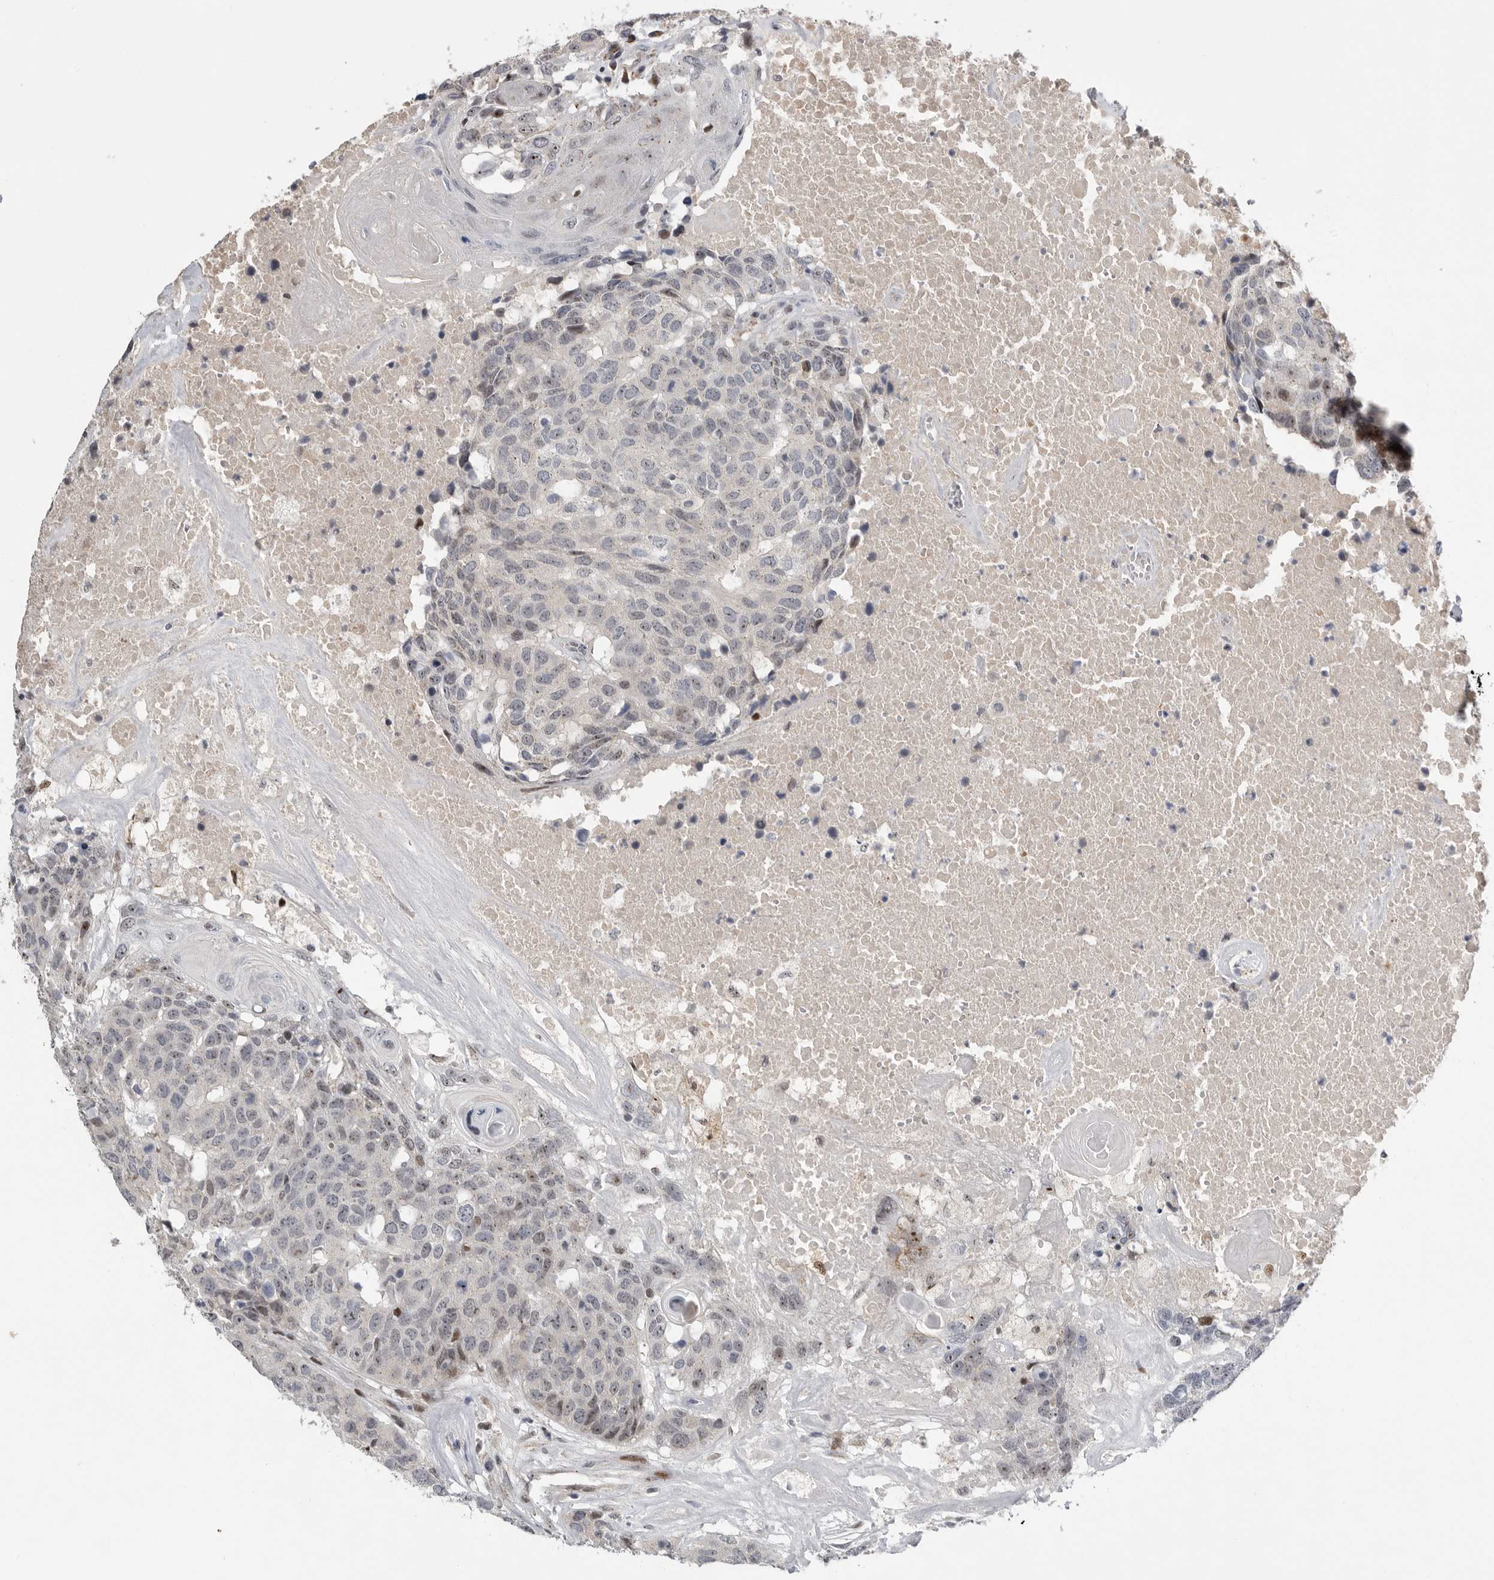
{"staining": {"intensity": "weak", "quantity": "<25%", "location": "nuclear"}, "tissue": "head and neck cancer", "cell_type": "Tumor cells", "image_type": "cancer", "snomed": [{"axis": "morphology", "description": "Squamous cell carcinoma, NOS"}, {"axis": "topography", "description": "Head-Neck"}], "caption": "High power microscopy micrograph of an immunohistochemistry image of head and neck cancer, revealing no significant positivity in tumor cells.", "gene": "PCMTD1", "patient": {"sex": "male", "age": 66}}